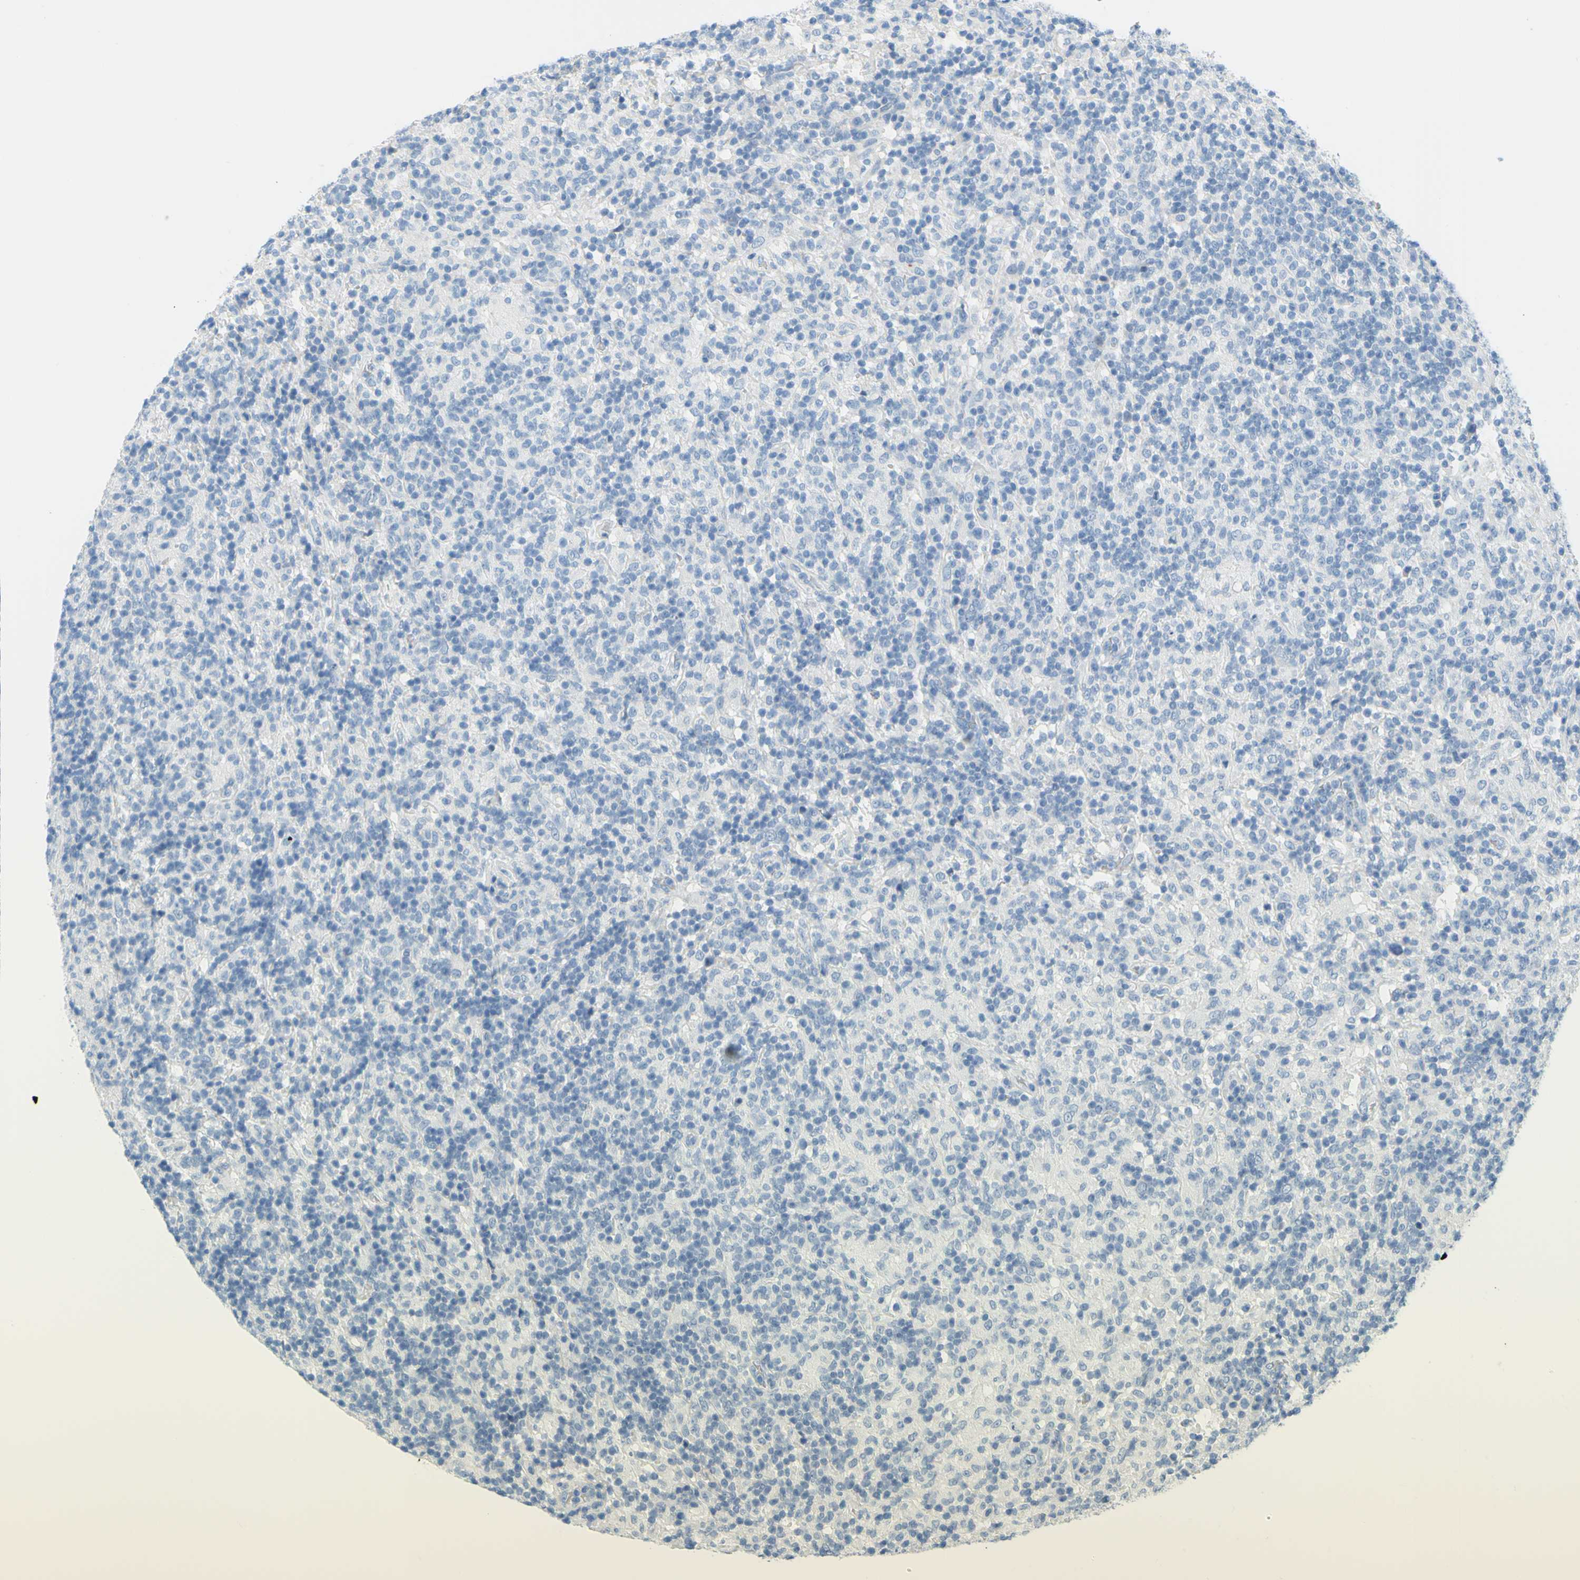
{"staining": {"intensity": "negative", "quantity": "none", "location": "none"}, "tissue": "lymphoma", "cell_type": "Tumor cells", "image_type": "cancer", "snomed": [{"axis": "morphology", "description": "Hodgkin's disease, NOS"}, {"axis": "topography", "description": "Lymph node"}], "caption": "Hodgkin's disease was stained to show a protein in brown. There is no significant expression in tumor cells.", "gene": "DCT", "patient": {"sex": "male", "age": 70}}